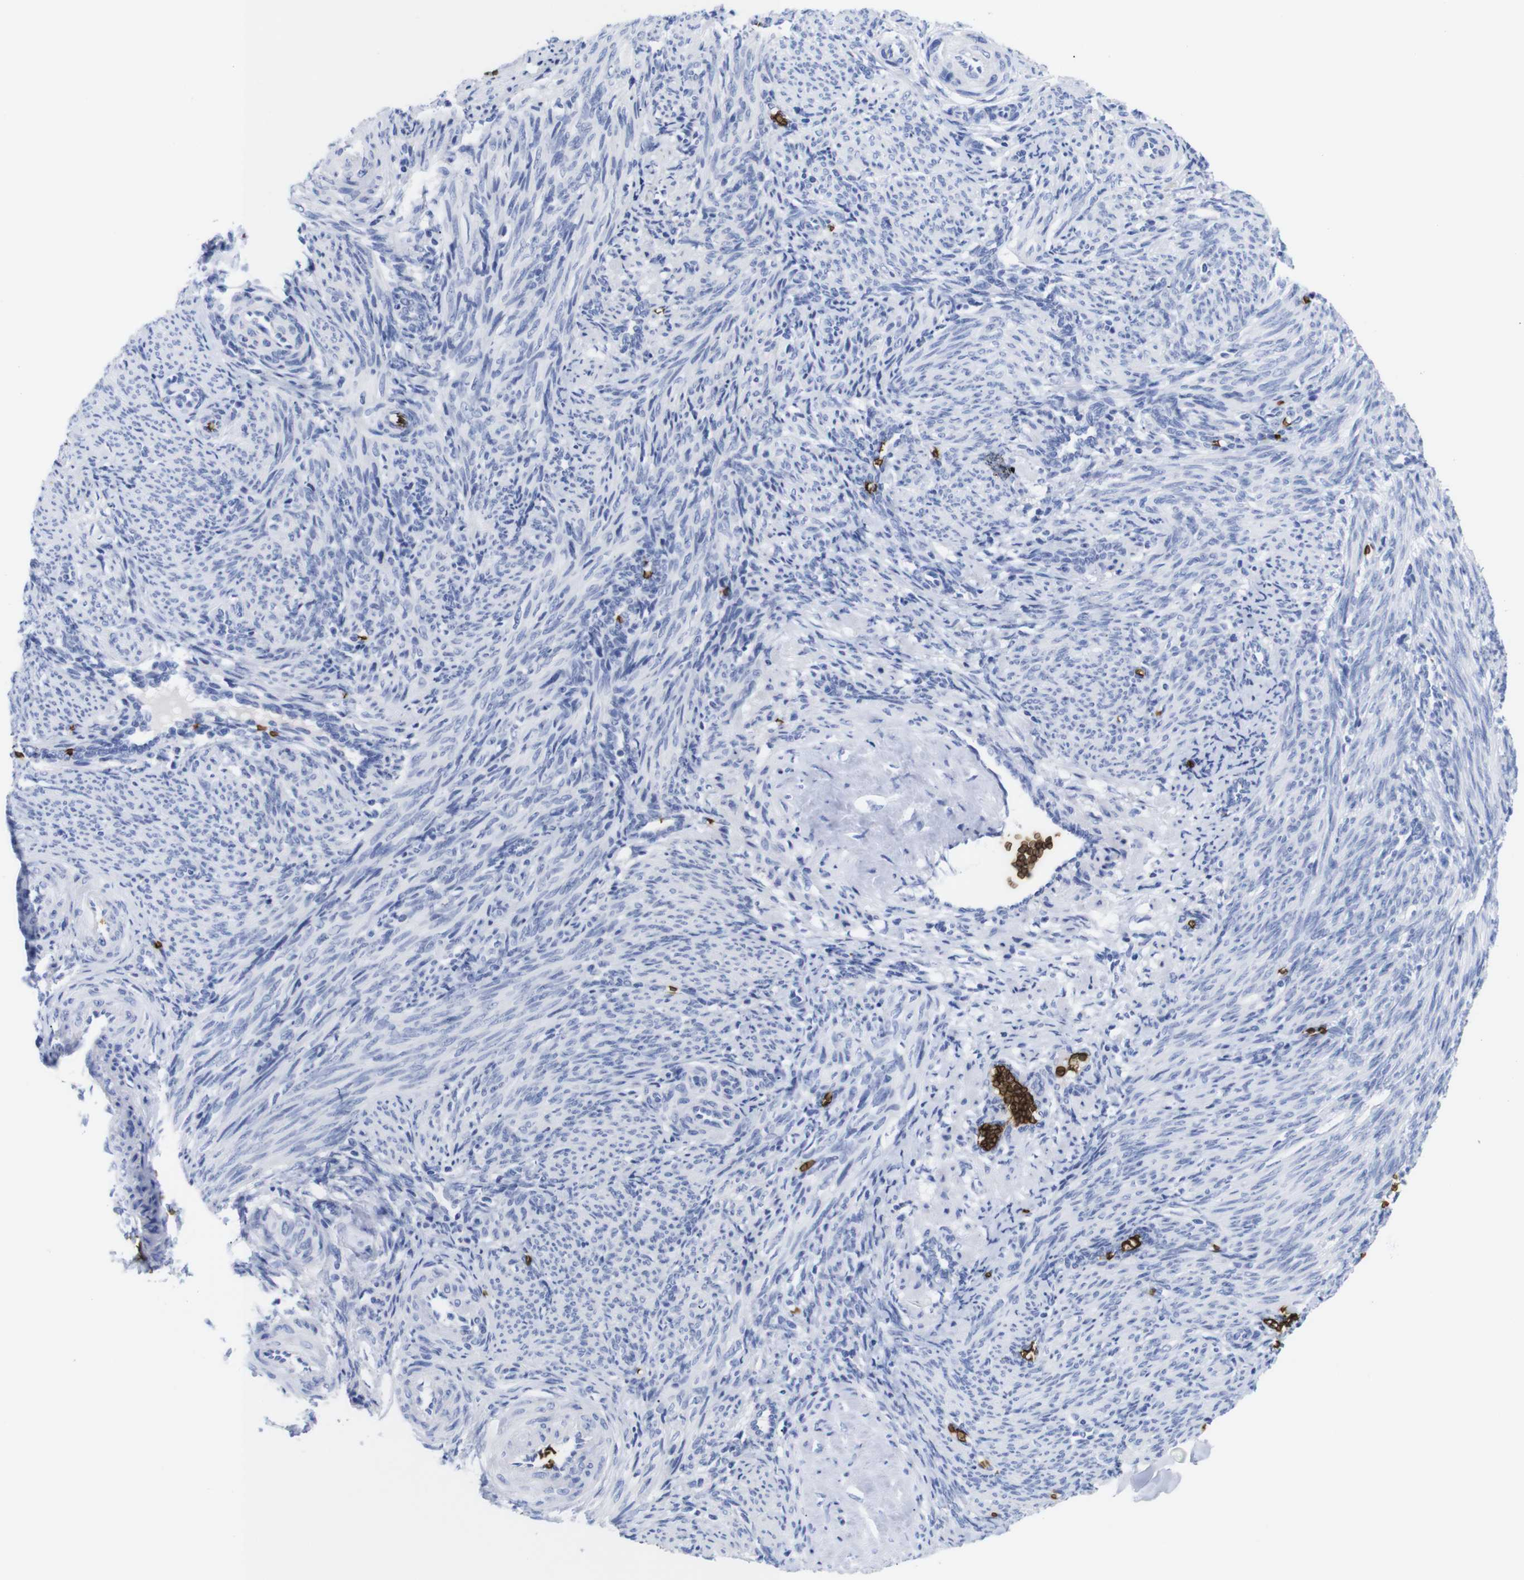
{"staining": {"intensity": "negative", "quantity": "none", "location": "none"}, "tissue": "smooth muscle", "cell_type": "Smooth muscle cells", "image_type": "normal", "snomed": [{"axis": "morphology", "description": "Normal tissue, NOS"}, {"axis": "topography", "description": "Endometrium"}], "caption": "Protein analysis of benign smooth muscle exhibits no significant staining in smooth muscle cells. Nuclei are stained in blue.", "gene": "S1PR2", "patient": {"sex": "female", "age": 33}}